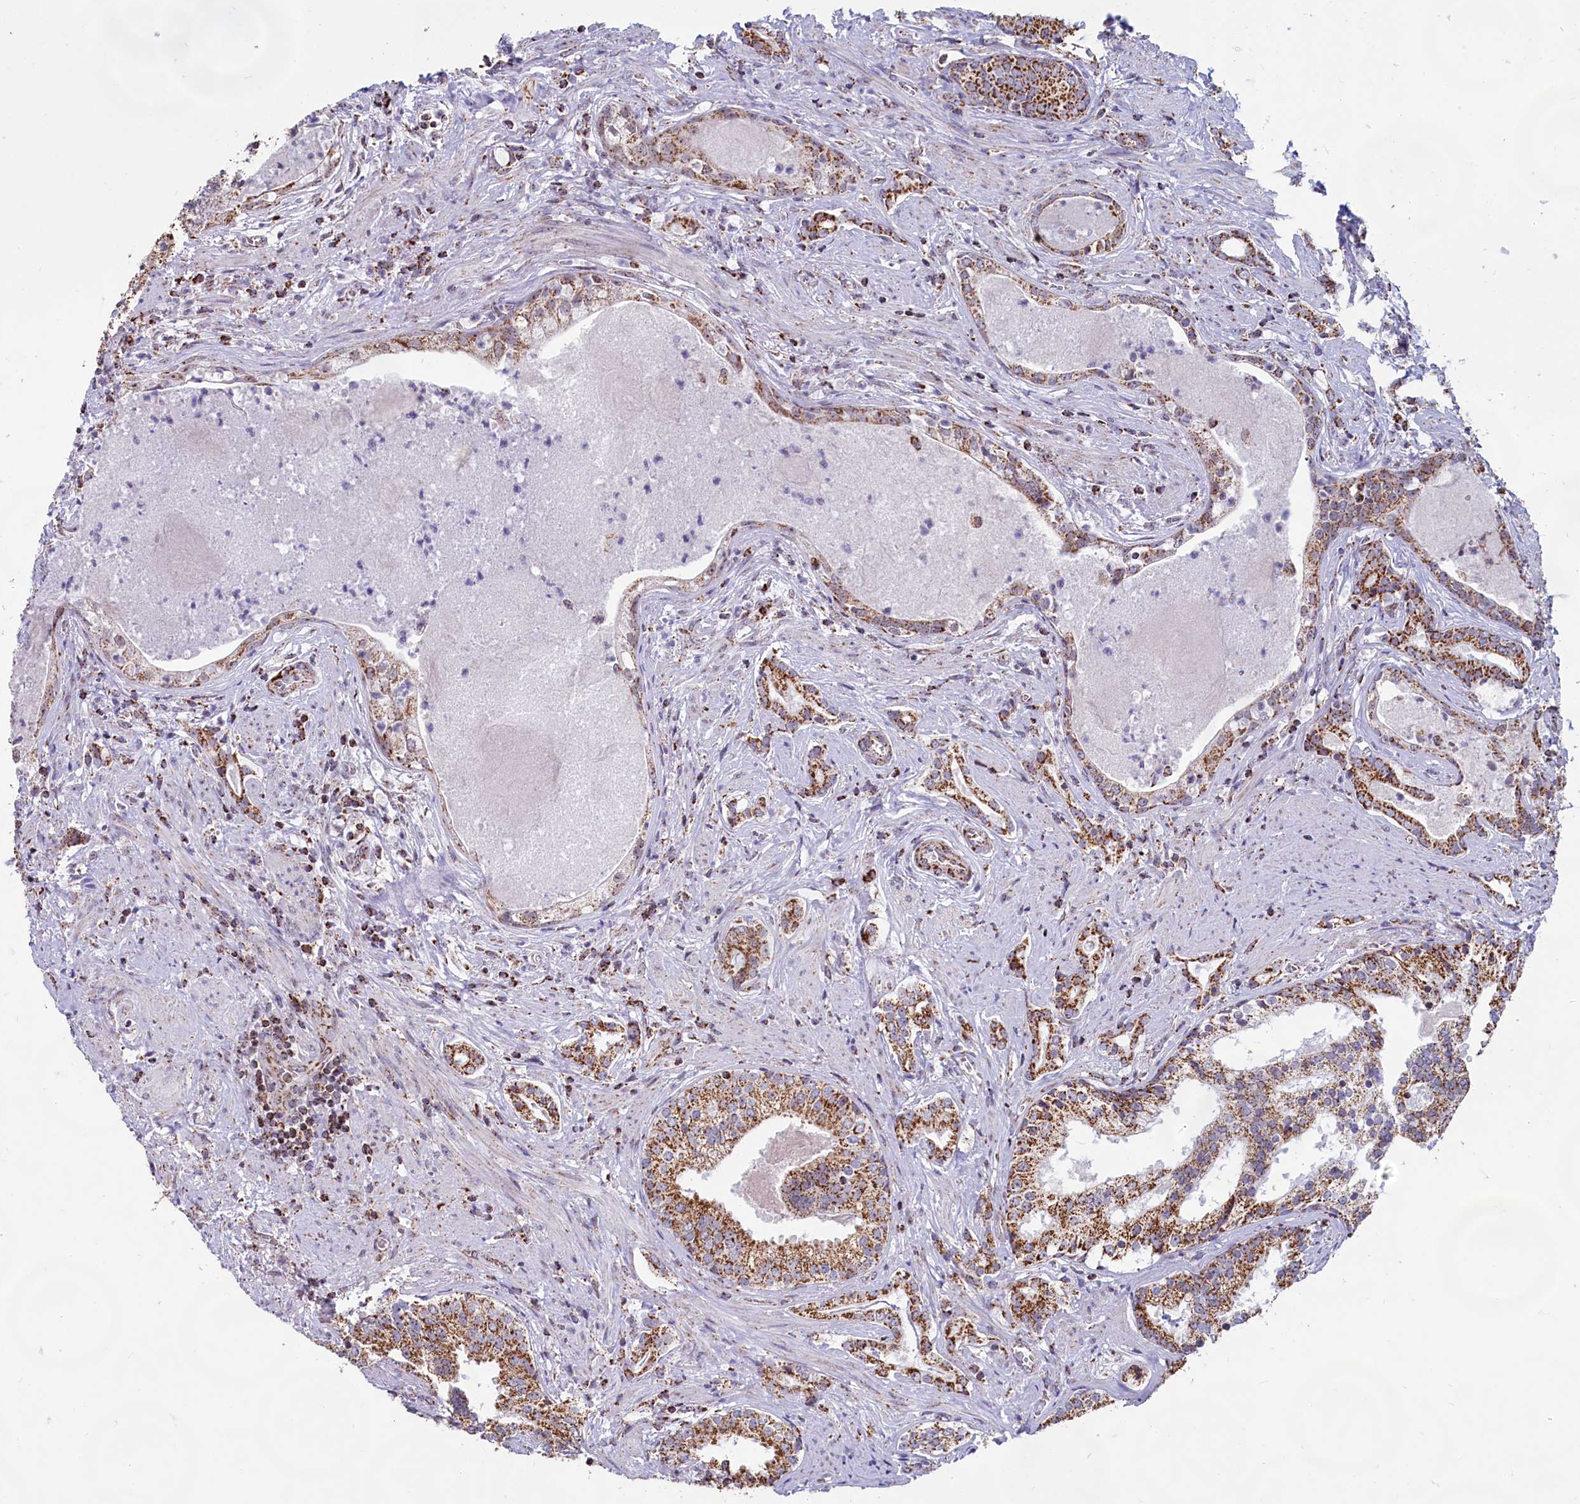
{"staining": {"intensity": "moderate", "quantity": ">75%", "location": "cytoplasmic/membranous"}, "tissue": "prostate cancer", "cell_type": "Tumor cells", "image_type": "cancer", "snomed": [{"axis": "morphology", "description": "Adenocarcinoma, High grade"}, {"axis": "topography", "description": "Prostate"}], "caption": "An IHC image of neoplastic tissue is shown. Protein staining in brown labels moderate cytoplasmic/membranous positivity in adenocarcinoma (high-grade) (prostate) within tumor cells. (brown staining indicates protein expression, while blue staining denotes nuclei).", "gene": "C1D", "patient": {"sex": "male", "age": 58}}